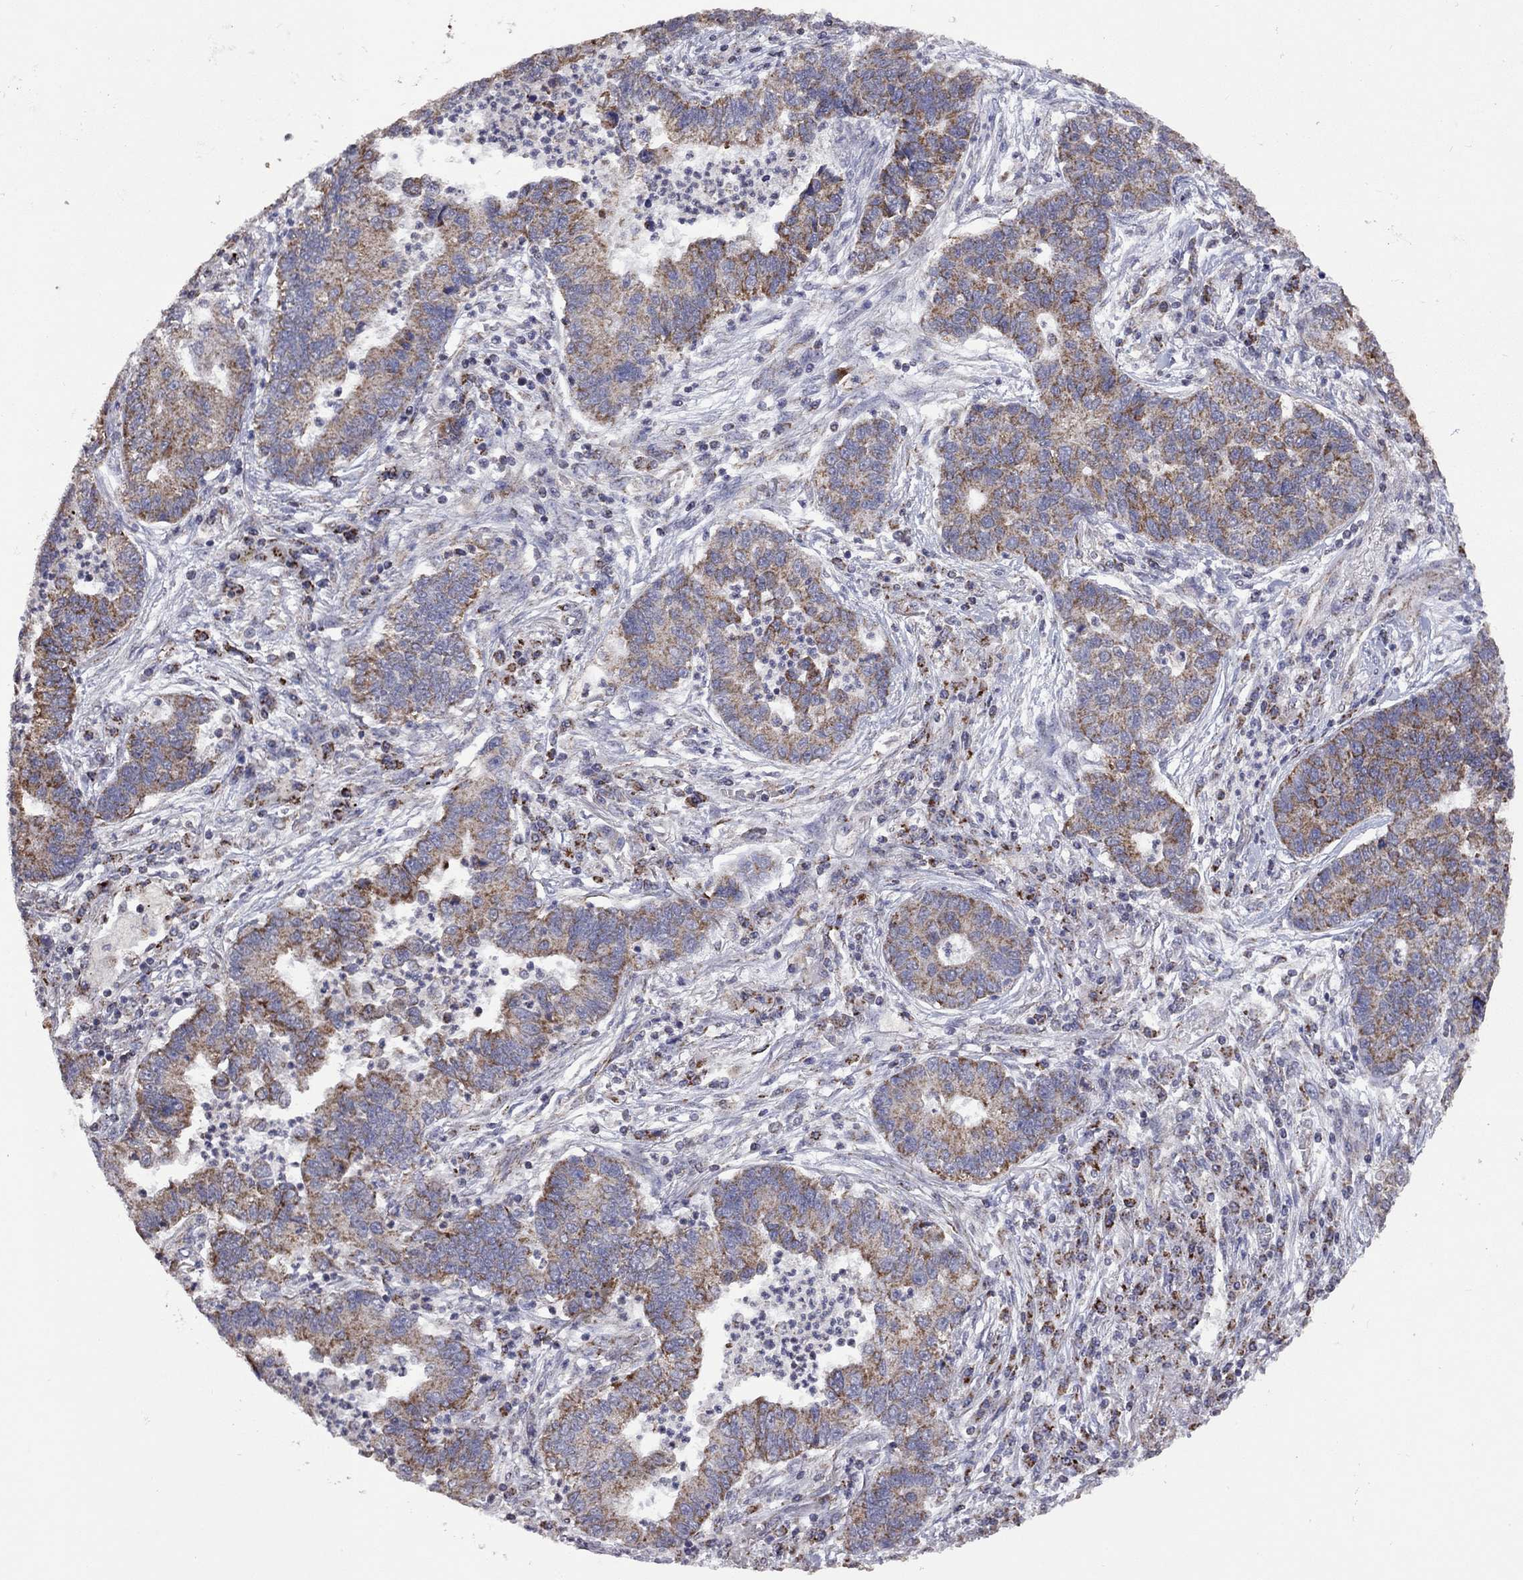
{"staining": {"intensity": "strong", "quantity": "25%-75%", "location": "cytoplasmic/membranous"}, "tissue": "lung cancer", "cell_type": "Tumor cells", "image_type": "cancer", "snomed": [{"axis": "morphology", "description": "Adenocarcinoma, NOS"}, {"axis": "topography", "description": "Lung"}], "caption": "Brown immunohistochemical staining in adenocarcinoma (lung) demonstrates strong cytoplasmic/membranous positivity in approximately 25%-75% of tumor cells. (DAB = brown stain, brightfield microscopy at high magnification).", "gene": "NDUFB1", "patient": {"sex": "female", "age": 57}}